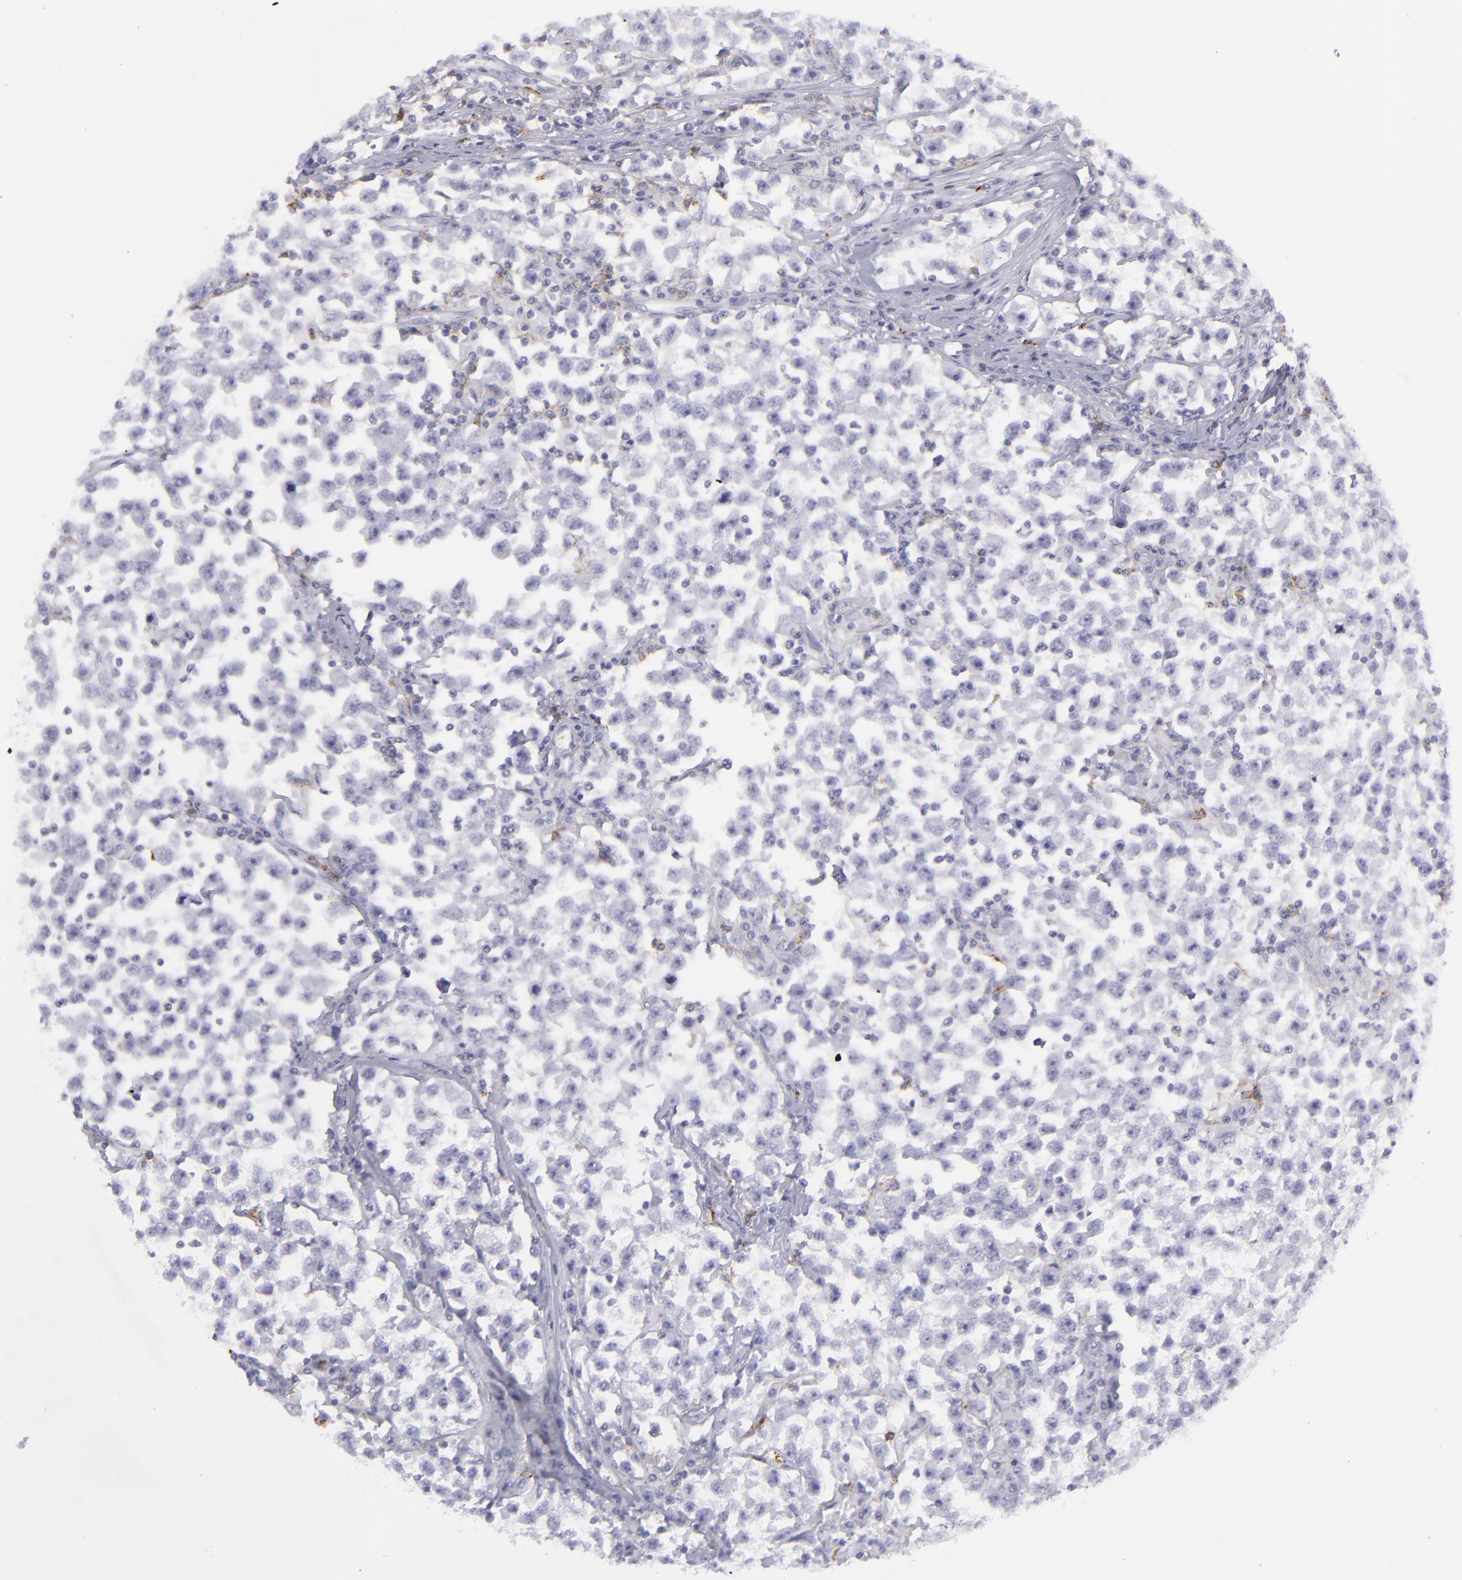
{"staining": {"intensity": "negative", "quantity": "none", "location": "none"}, "tissue": "testis cancer", "cell_type": "Tumor cells", "image_type": "cancer", "snomed": [{"axis": "morphology", "description": "Seminoma, NOS"}, {"axis": "topography", "description": "Testis"}], "caption": "This is a micrograph of immunohistochemistry staining of seminoma (testis), which shows no expression in tumor cells.", "gene": "SELPLG", "patient": {"sex": "male", "age": 33}}